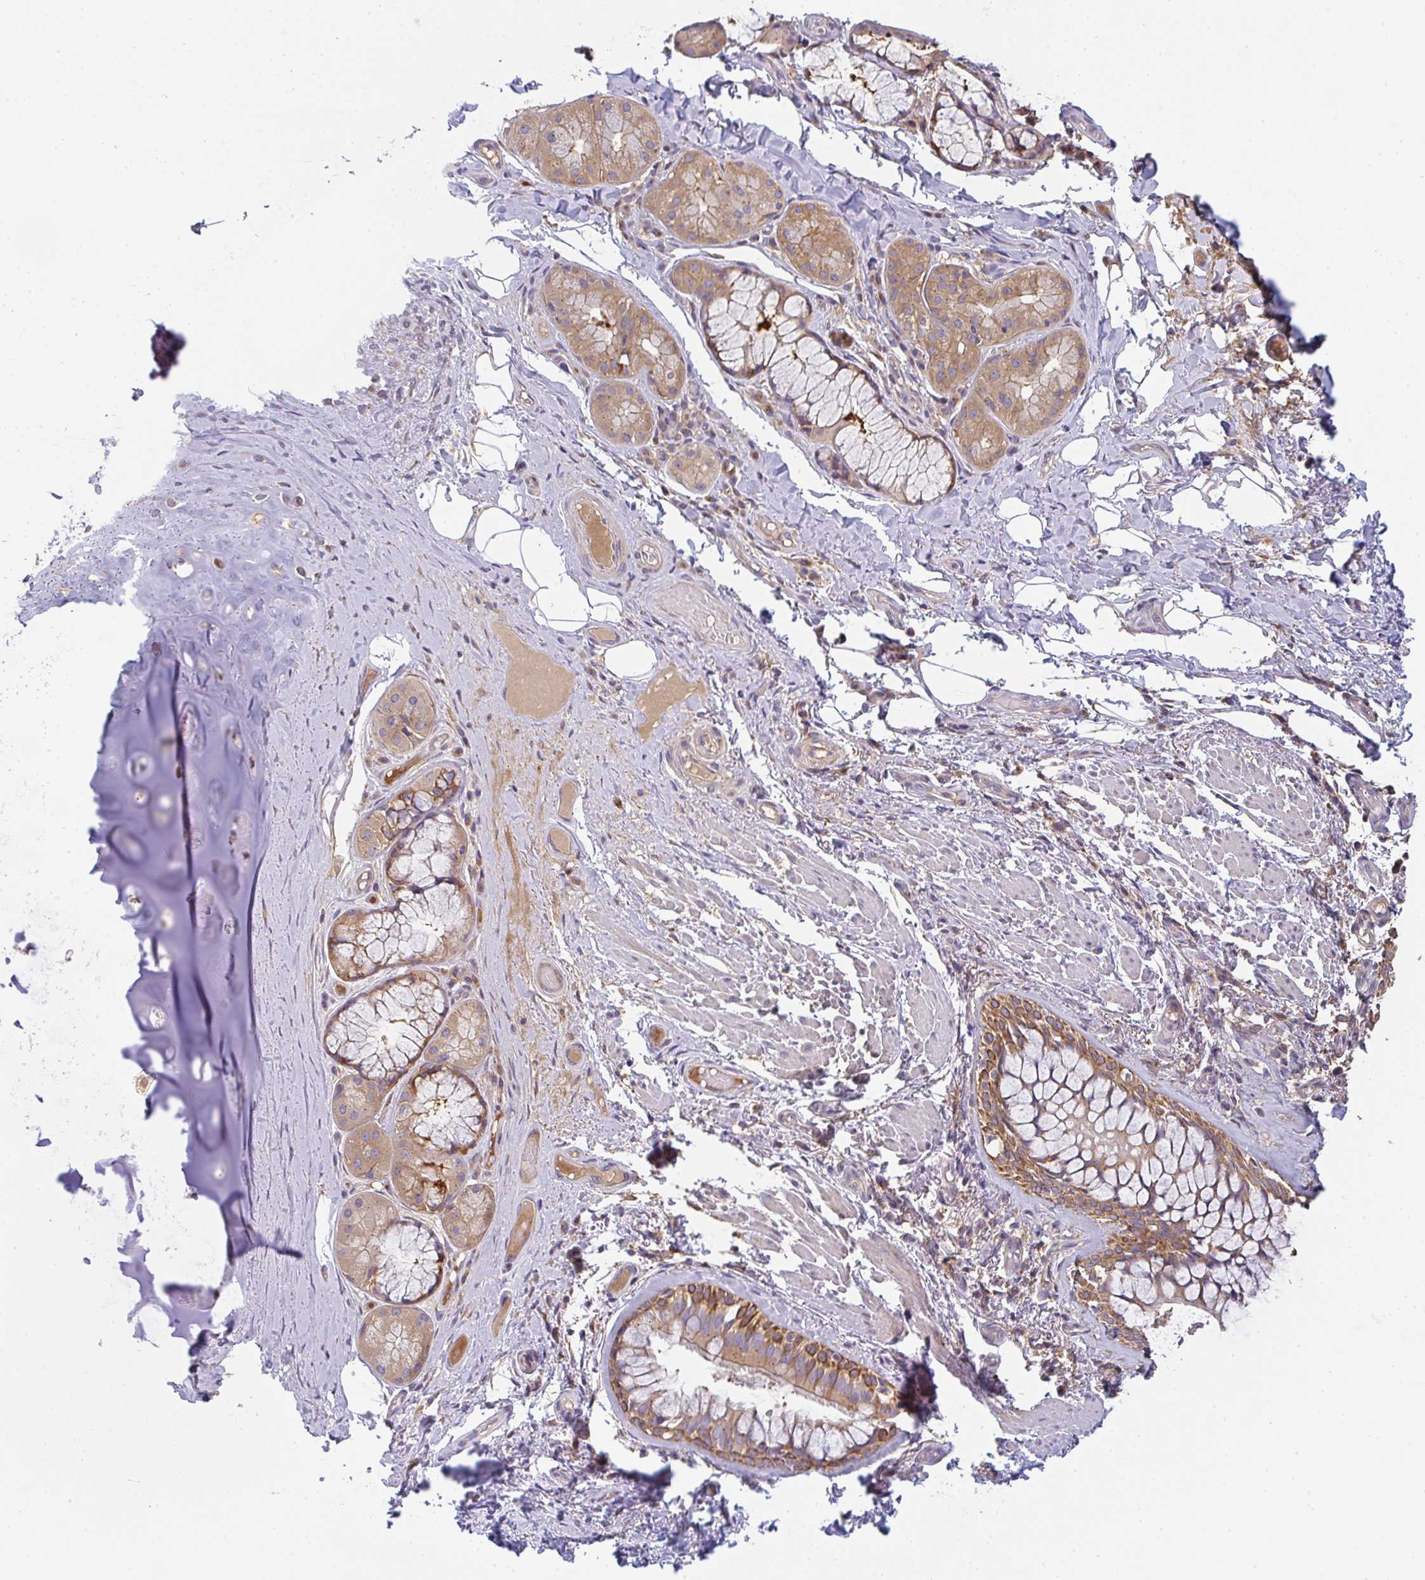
{"staining": {"intensity": "negative", "quantity": "none", "location": "none"}, "tissue": "adipose tissue", "cell_type": "Adipocytes", "image_type": "normal", "snomed": [{"axis": "morphology", "description": "Normal tissue, NOS"}, {"axis": "topography", "description": "Cartilage tissue"}, {"axis": "topography", "description": "Bronchus"}], "caption": "A high-resolution histopathology image shows IHC staining of unremarkable adipose tissue, which exhibits no significant staining in adipocytes.", "gene": "SNX5", "patient": {"sex": "male", "age": 64}}